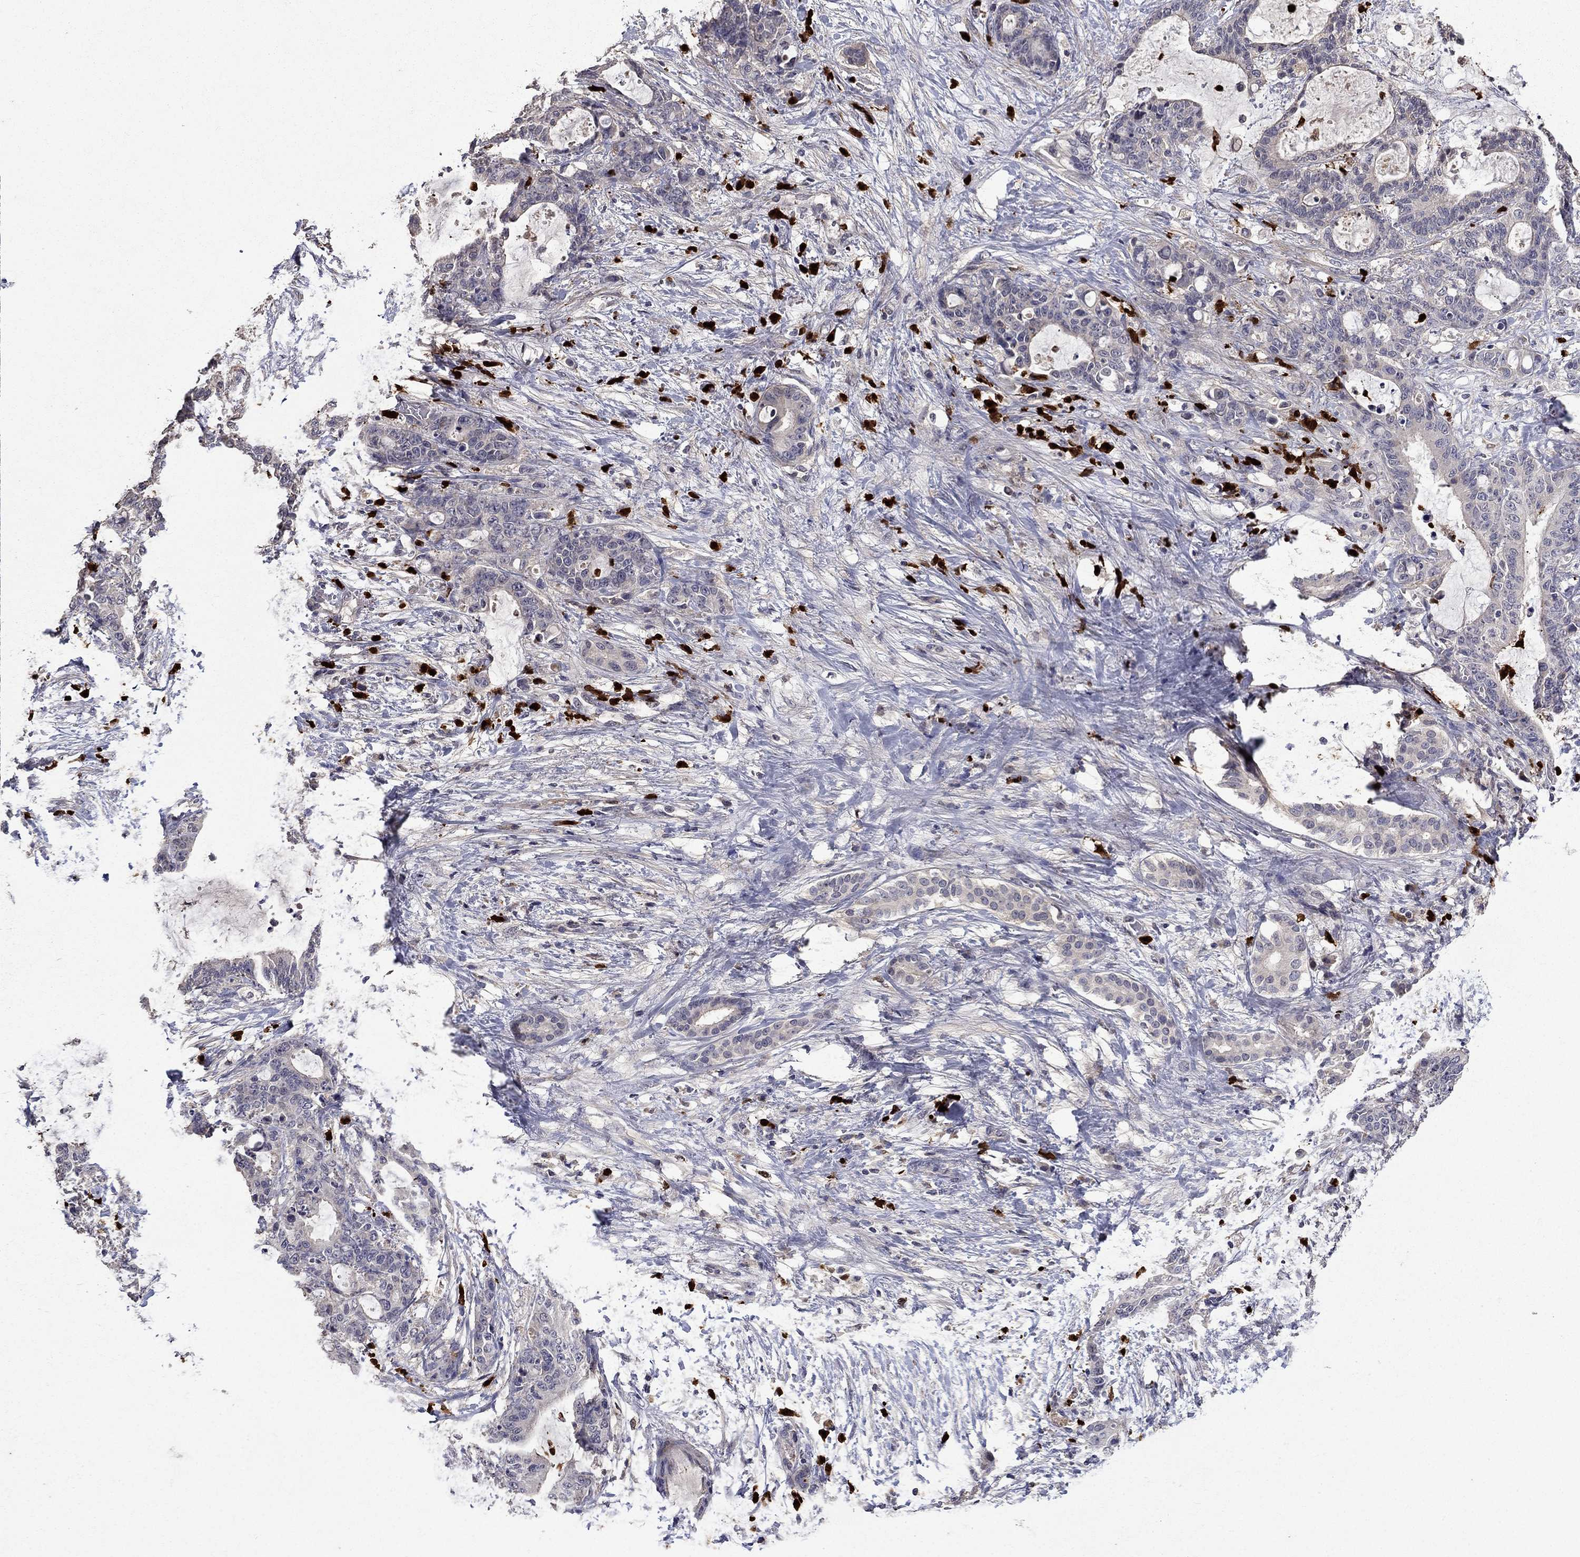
{"staining": {"intensity": "negative", "quantity": "none", "location": "none"}, "tissue": "liver cancer", "cell_type": "Tumor cells", "image_type": "cancer", "snomed": [{"axis": "morphology", "description": "Cholangiocarcinoma"}, {"axis": "topography", "description": "Liver"}], "caption": "Immunohistochemistry (IHC) histopathology image of neoplastic tissue: human liver cancer stained with DAB (3,3'-diaminobenzidine) displays no significant protein staining in tumor cells.", "gene": "SATB1", "patient": {"sex": "female", "age": 73}}